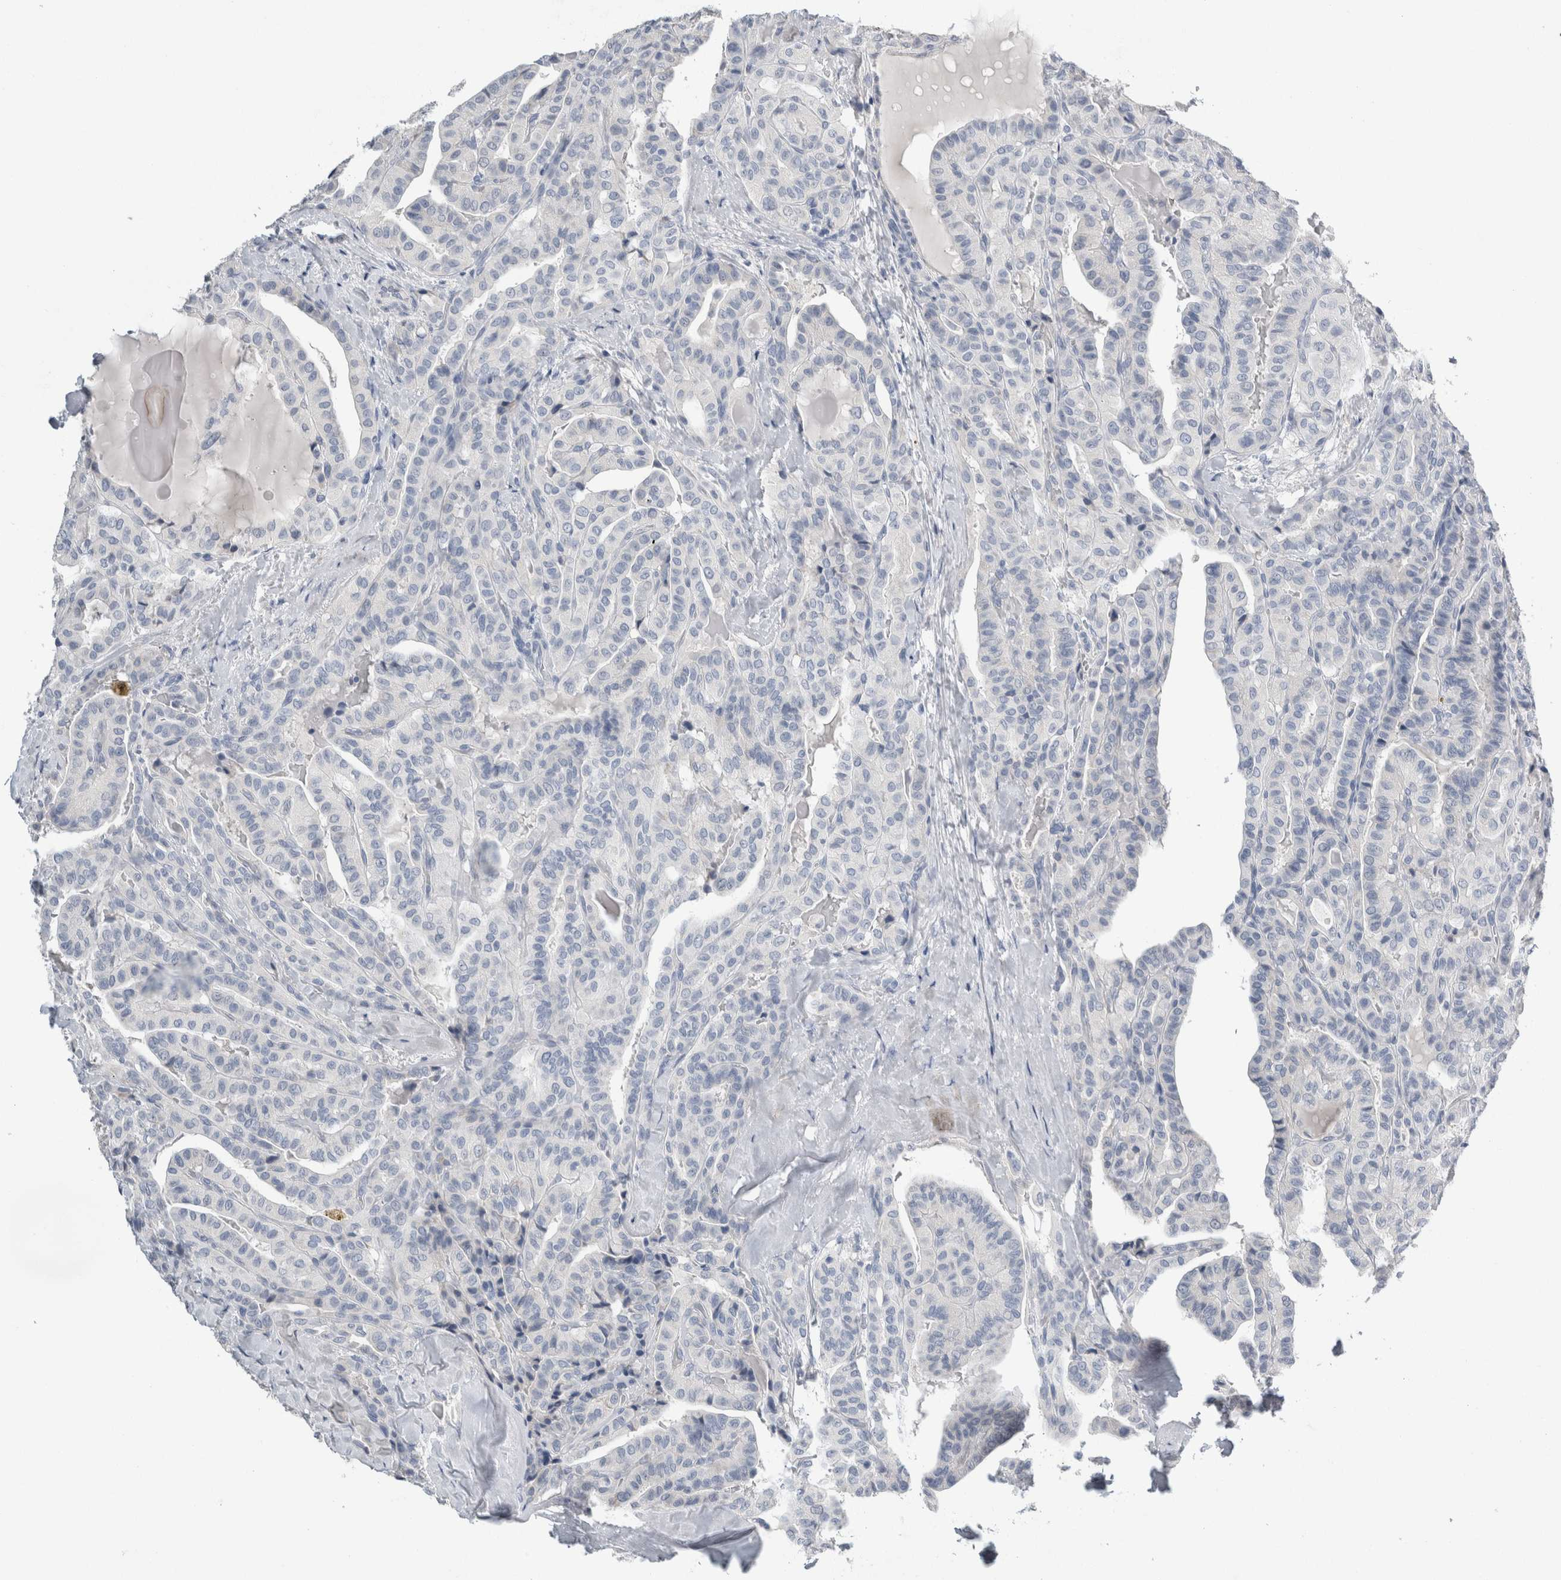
{"staining": {"intensity": "negative", "quantity": "none", "location": "none"}, "tissue": "thyroid cancer", "cell_type": "Tumor cells", "image_type": "cancer", "snomed": [{"axis": "morphology", "description": "Papillary adenocarcinoma, NOS"}, {"axis": "topography", "description": "Thyroid gland"}], "caption": "This photomicrograph is of thyroid cancer (papillary adenocarcinoma) stained with IHC to label a protein in brown with the nuclei are counter-stained blue. There is no positivity in tumor cells.", "gene": "NEFM", "patient": {"sex": "male", "age": 77}}